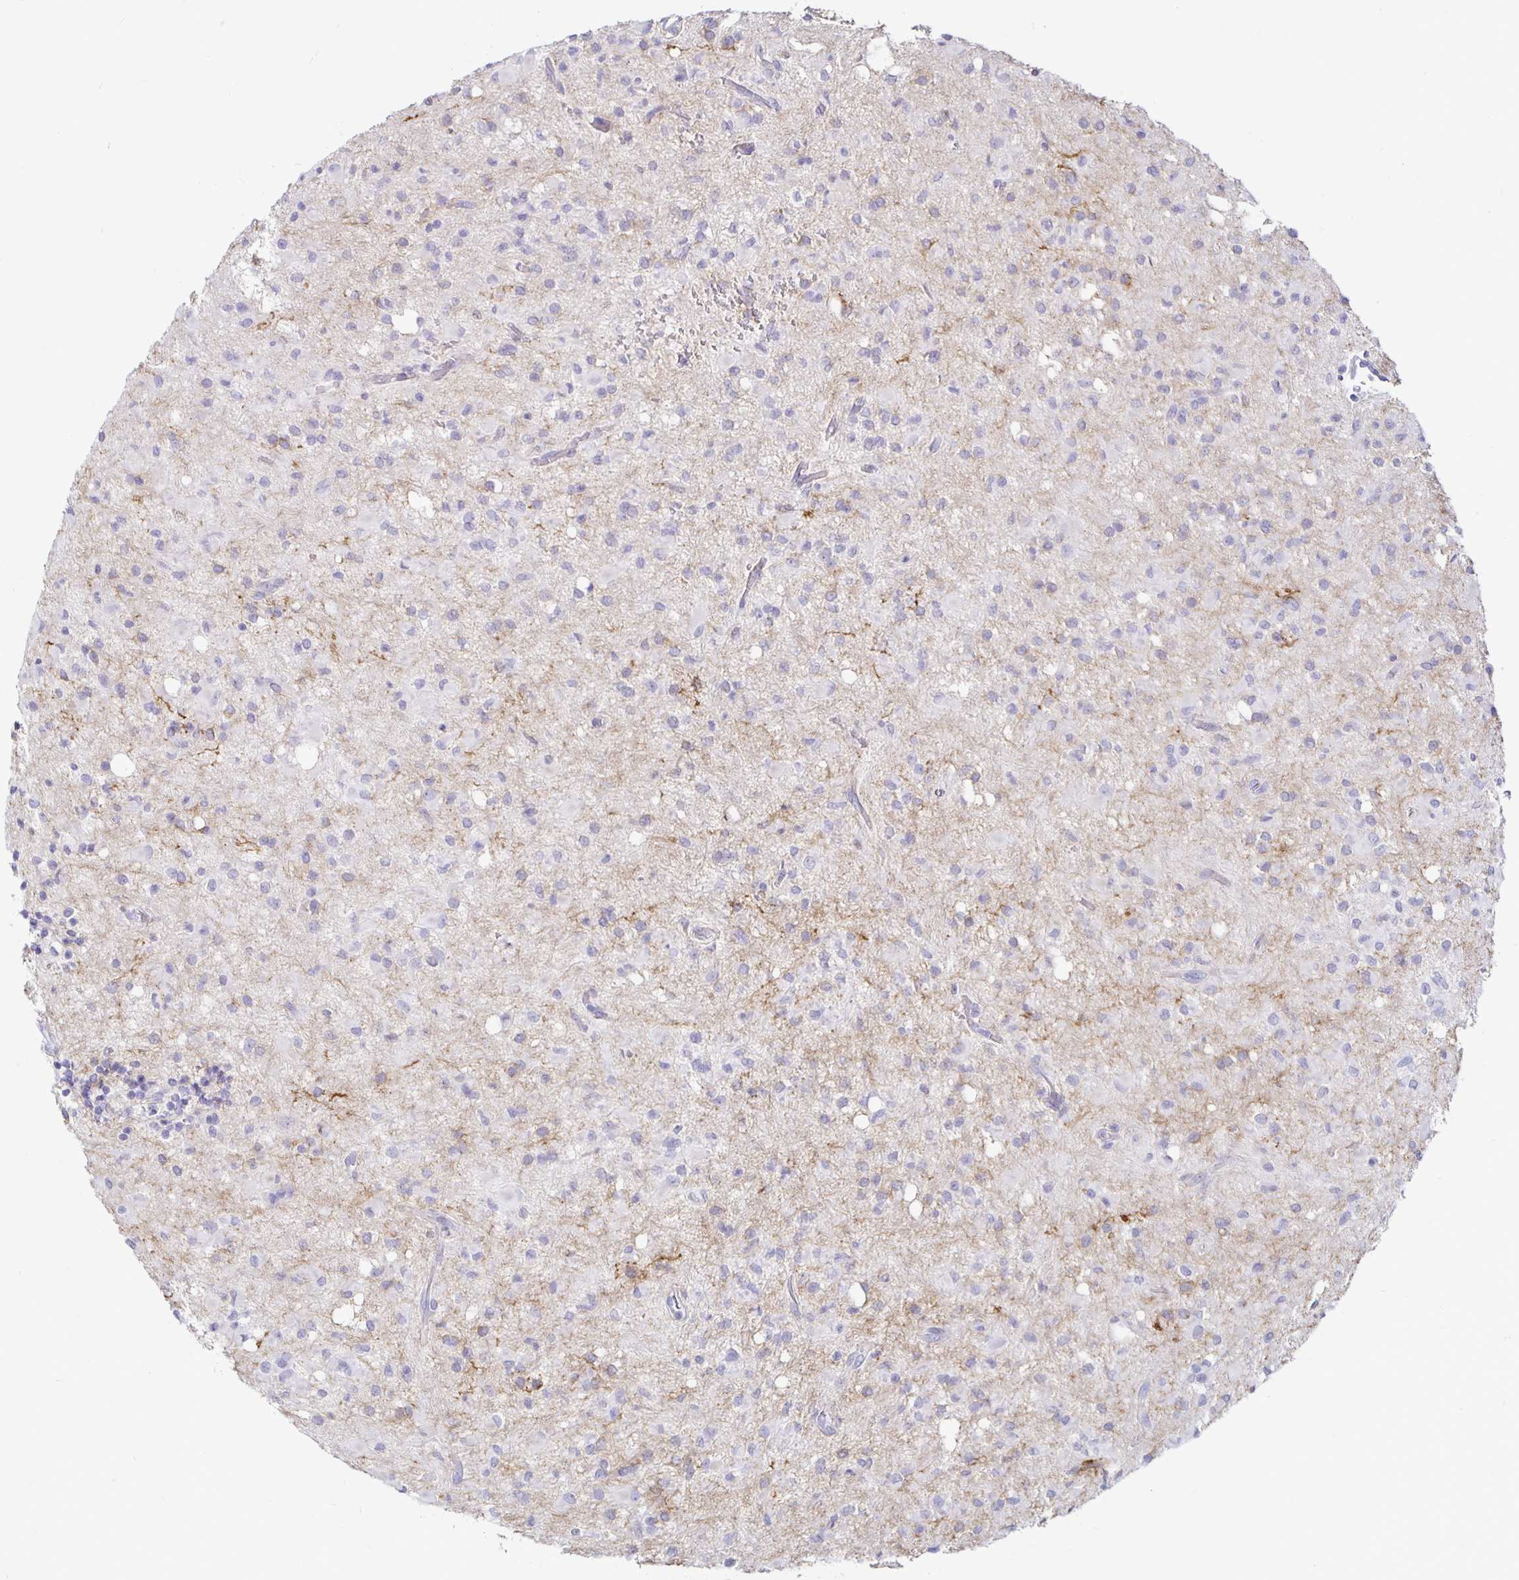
{"staining": {"intensity": "negative", "quantity": "none", "location": "none"}, "tissue": "glioma", "cell_type": "Tumor cells", "image_type": "cancer", "snomed": [{"axis": "morphology", "description": "Glioma, malignant, Low grade"}, {"axis": "topography", "description": "Brain"}], "caption": "High magnification brightfield microscopy of low-grade glioma (malignant) stained with DAB (3,3'-diaminobenzidine) (brown) and counterstained with hematoxylin (blue): tumor cells show no significant staining.", "gene": "SIRPA", "patient": {"sex": "female", "age": 33}}